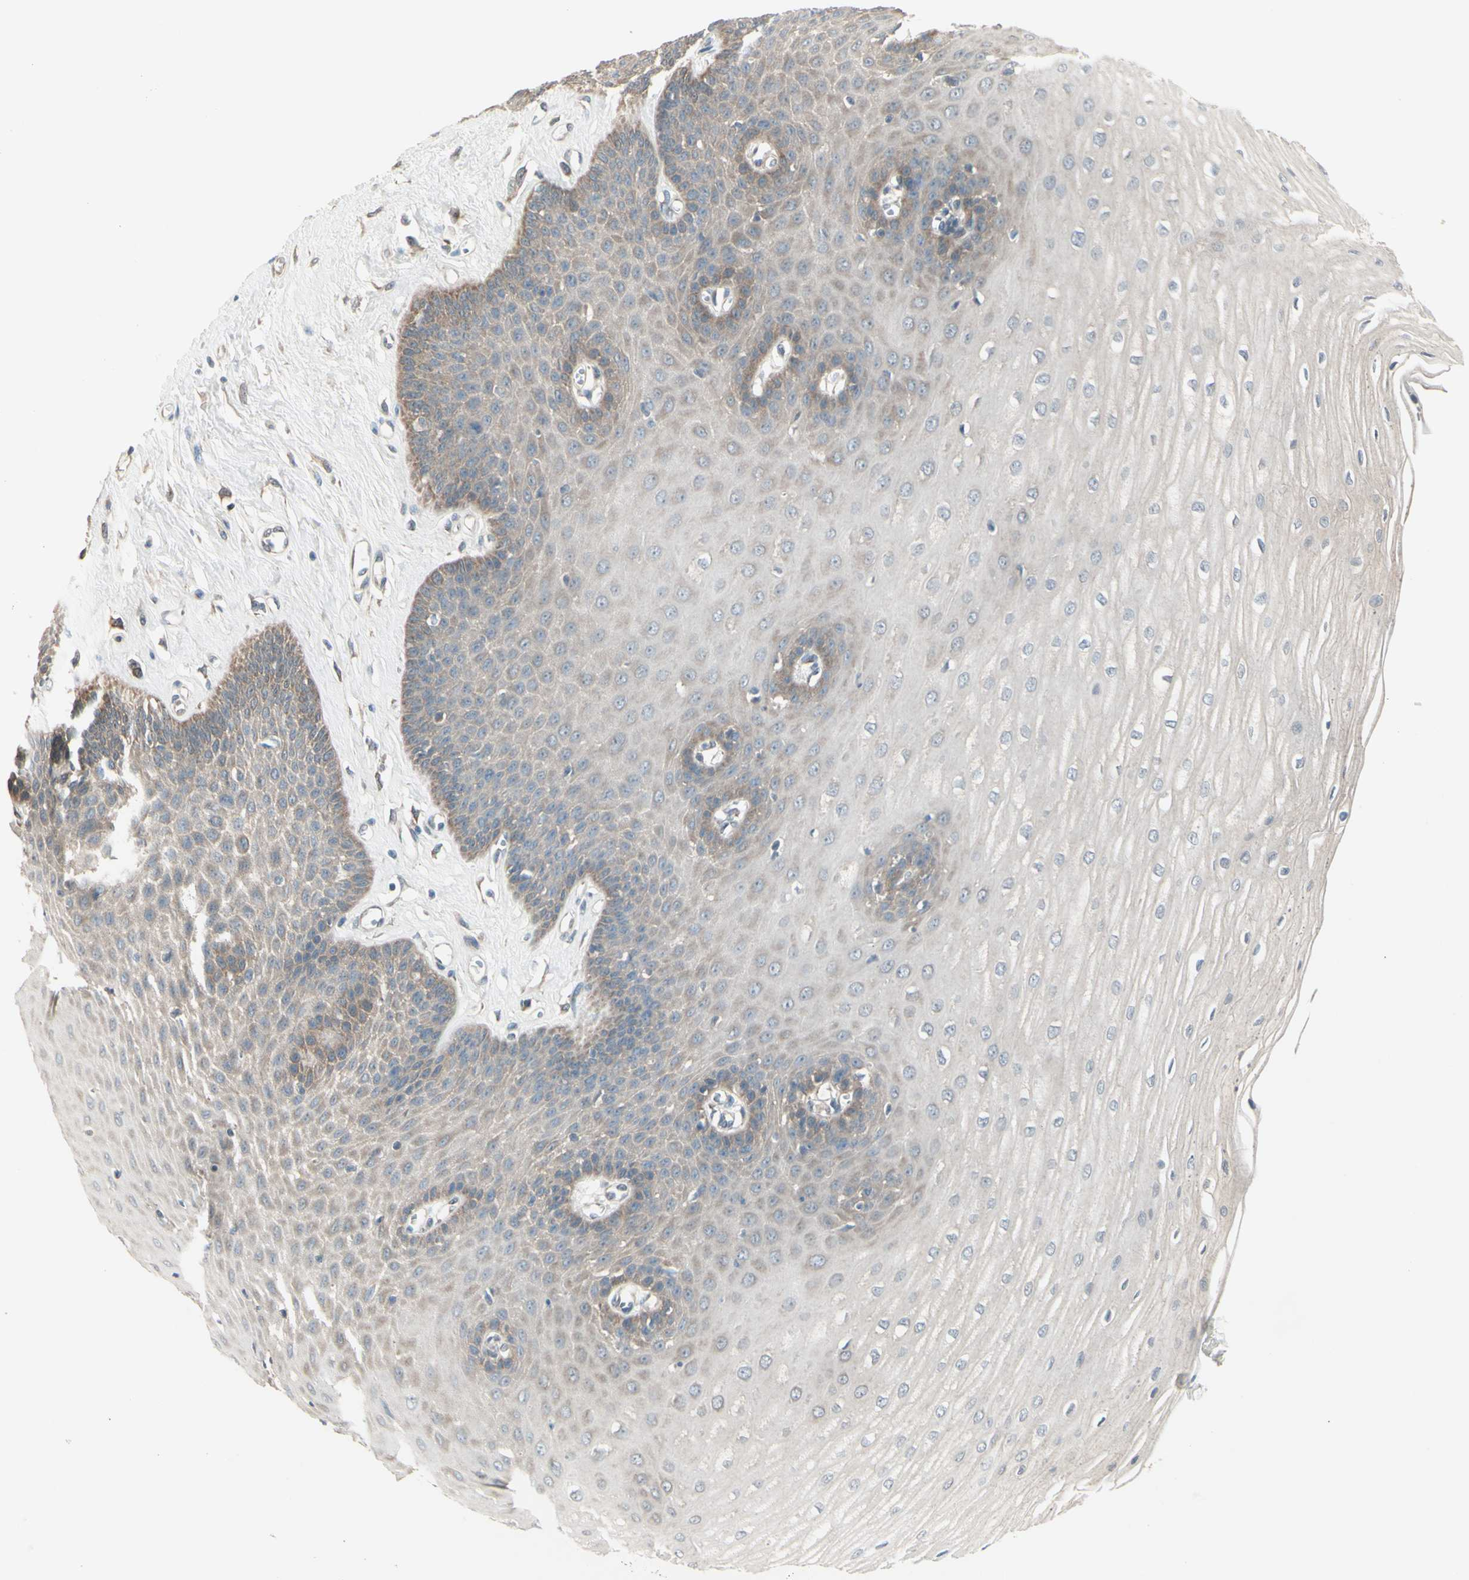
{"staining": {"intensity": "negative", "quantity": "none", "location": "none"}, "tissue": "esophagus", "cell_type": "Squamous epithelial cells", "image_type": "normal", "snomed": [{"axis": "morphology", "description": "Normal tissue, NOS"}, {"axis": "morphology", "description": "Squamous cell carcinoma, NOS"}, {"axis": "topography", "description": "Esophagus"}], "caption": "Immunohistochemistry (IHC) photomicrograph of normal esophagus: human esophagus stained with DAB shows no significant protein expression in squamous epithelial cells.", "gene": "NAXD", "patient": {"sex": "male", "age": 65}}